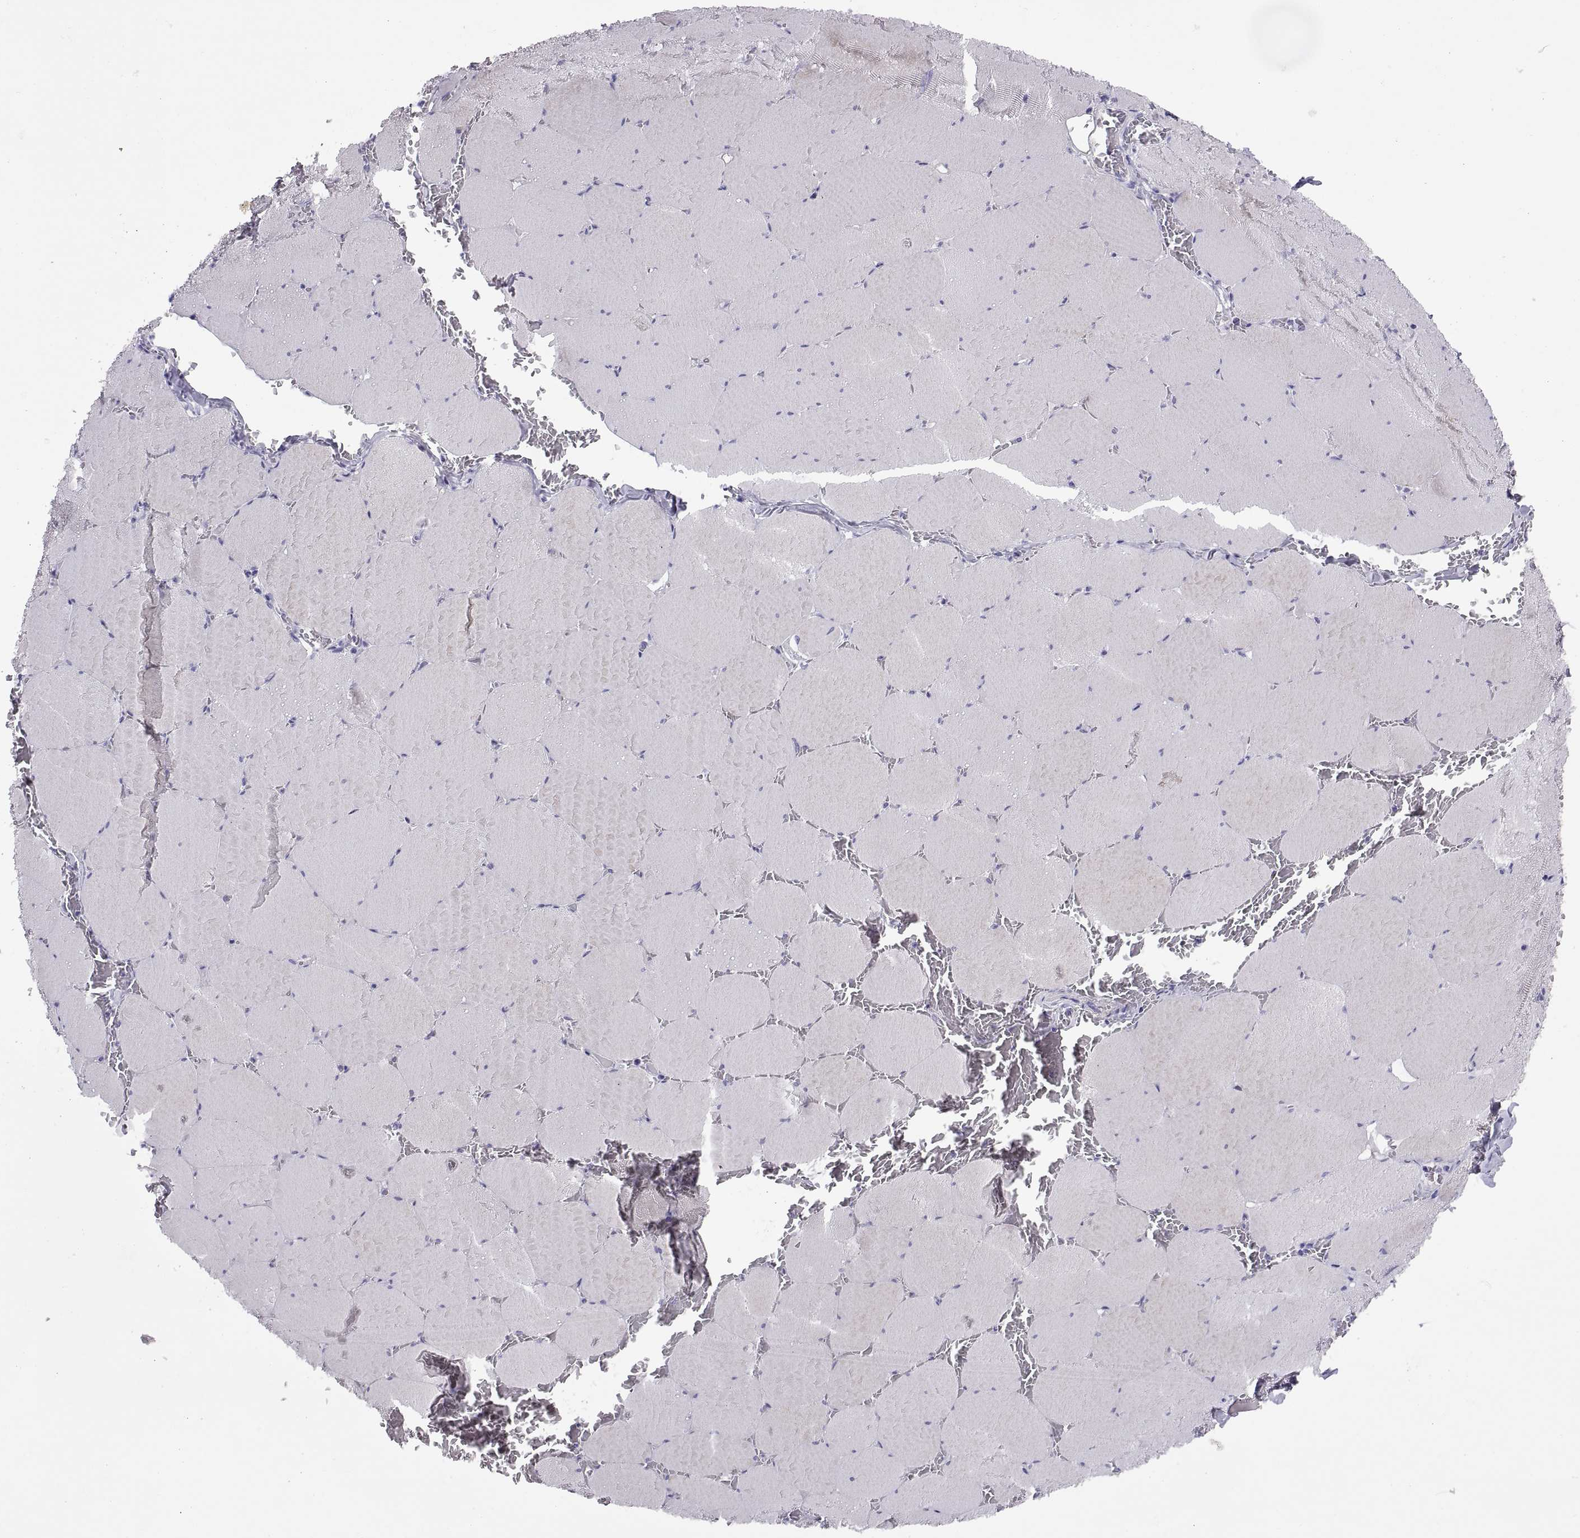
{"staining": {"intensity": "negative", "quantity": "none", "location": "none"}, "tissue": "skeletal muscle", "cell_type": "Myocytes", "image_type": "normal", "snomed": [{"axis": "morphology", "description": "Normal tissue, NOS"}, {"axis": "morphology", "description": "Malignant melanoma, Metastatic site"}, {"axis": "topography", "description": "Skeletal muscle"}], "caption": "The photomicrograph exhibits no significant expression in myocytes of skeletal muscle. (Stains: DAB immunohistochemistry (IHC) with hematoxylin counter stain, Microscopy: brightfield microscopy at high magnification).", "gene": "RGS20", "patient": {"sex": "male", "age": 50}}